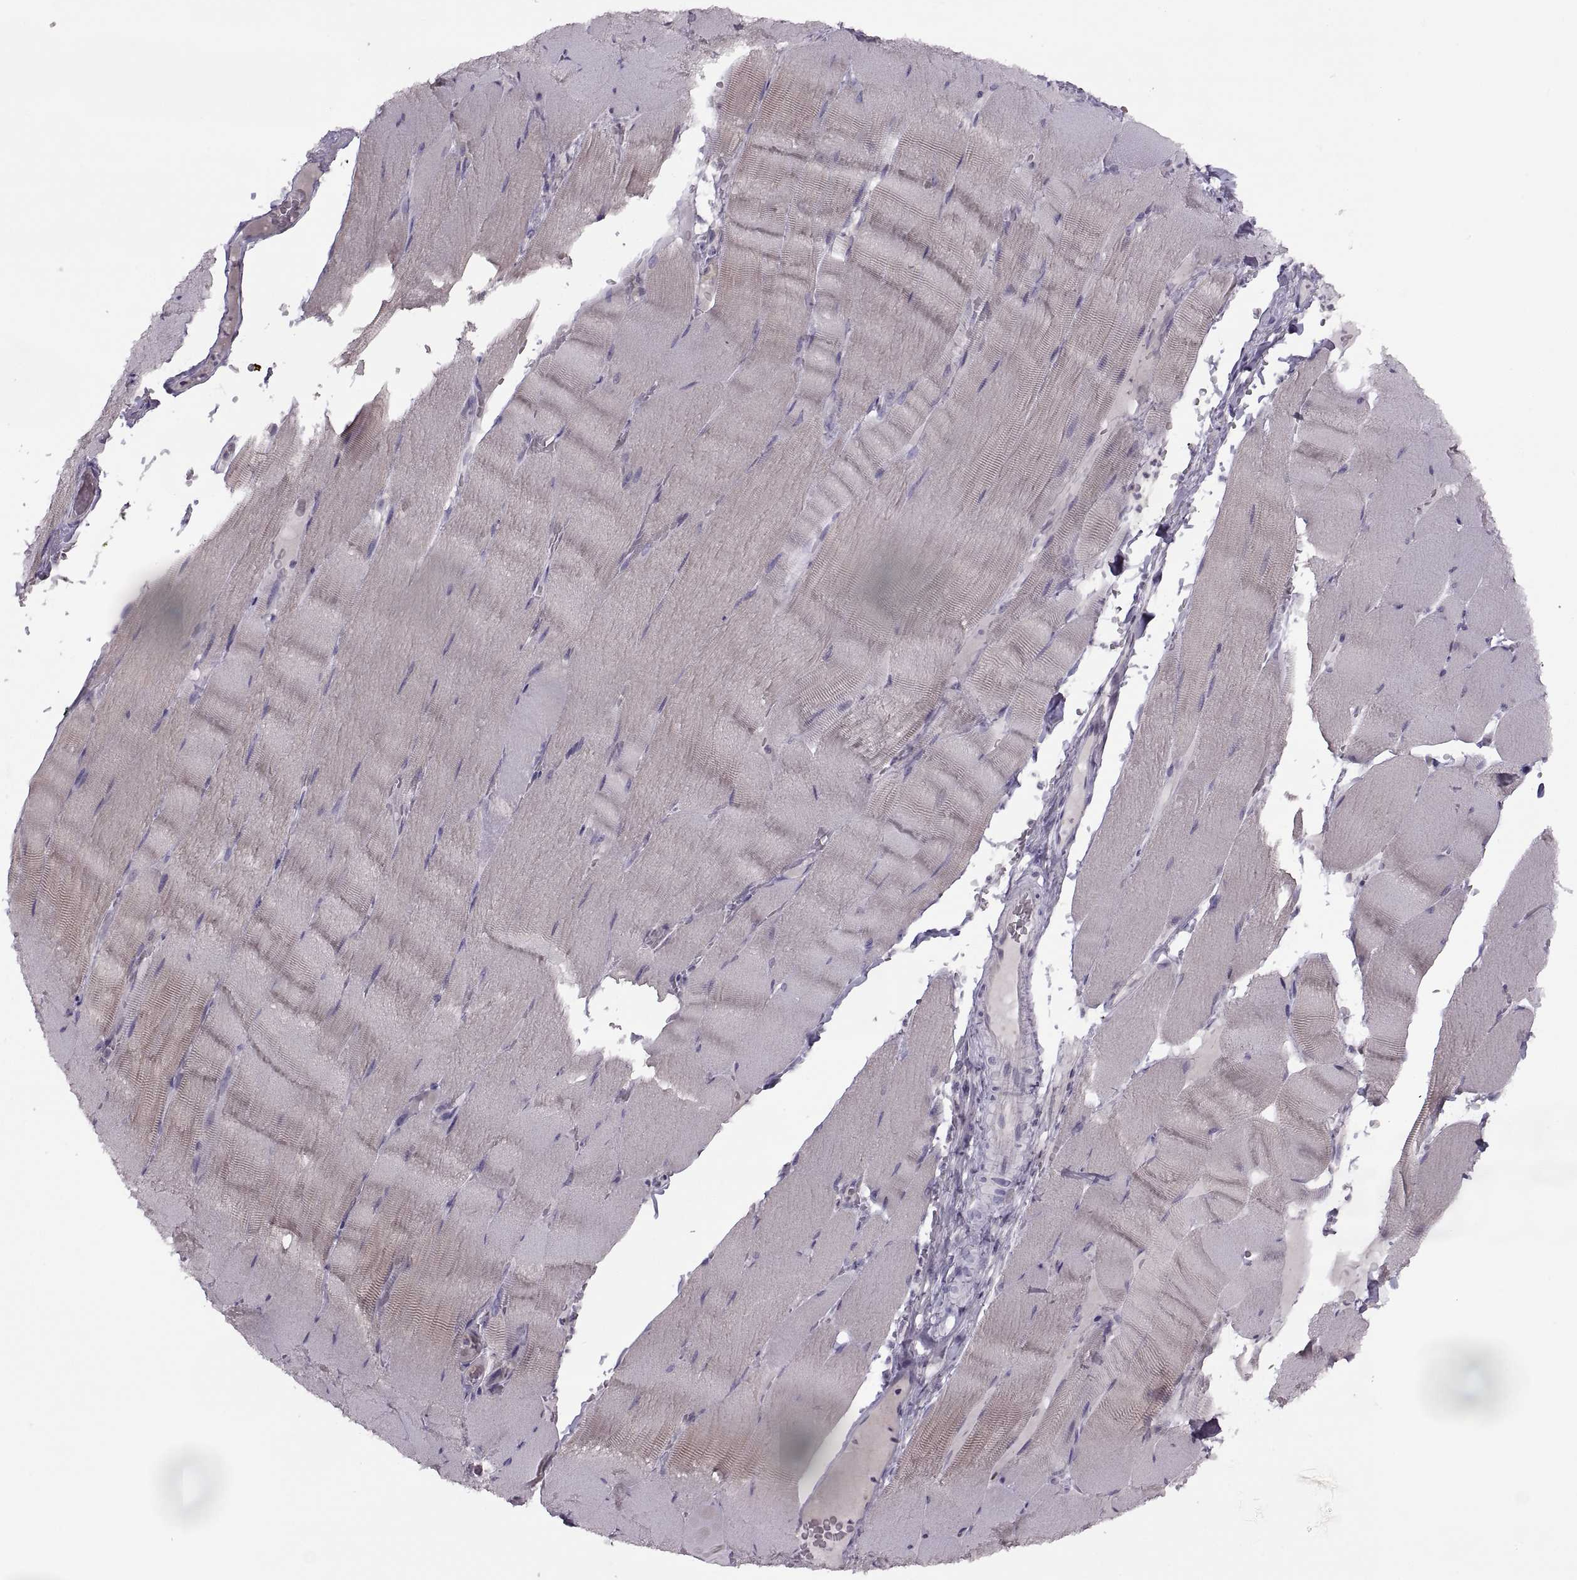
{"staining": {"intensity": "negative", "quantity": "none", "location": "none"}, "tissue": "skeletal muscle", "cell_type": "Myocytes", "image_type": "normal", "snomed": [{"axis": "morphology", "description": "Normal tissue, NOS"}, {"axis": "topography", "description": "Skeletal muscle"}], "caption": "Immunohistochemical staining of unremarkable human skeletal muscle displays no significant positivity in myocytes. (DAB IHC visualized using brightfield microscopy, high magnification).", "gene": "H2AP", "patient": {"sex": "male", "age": 56}}